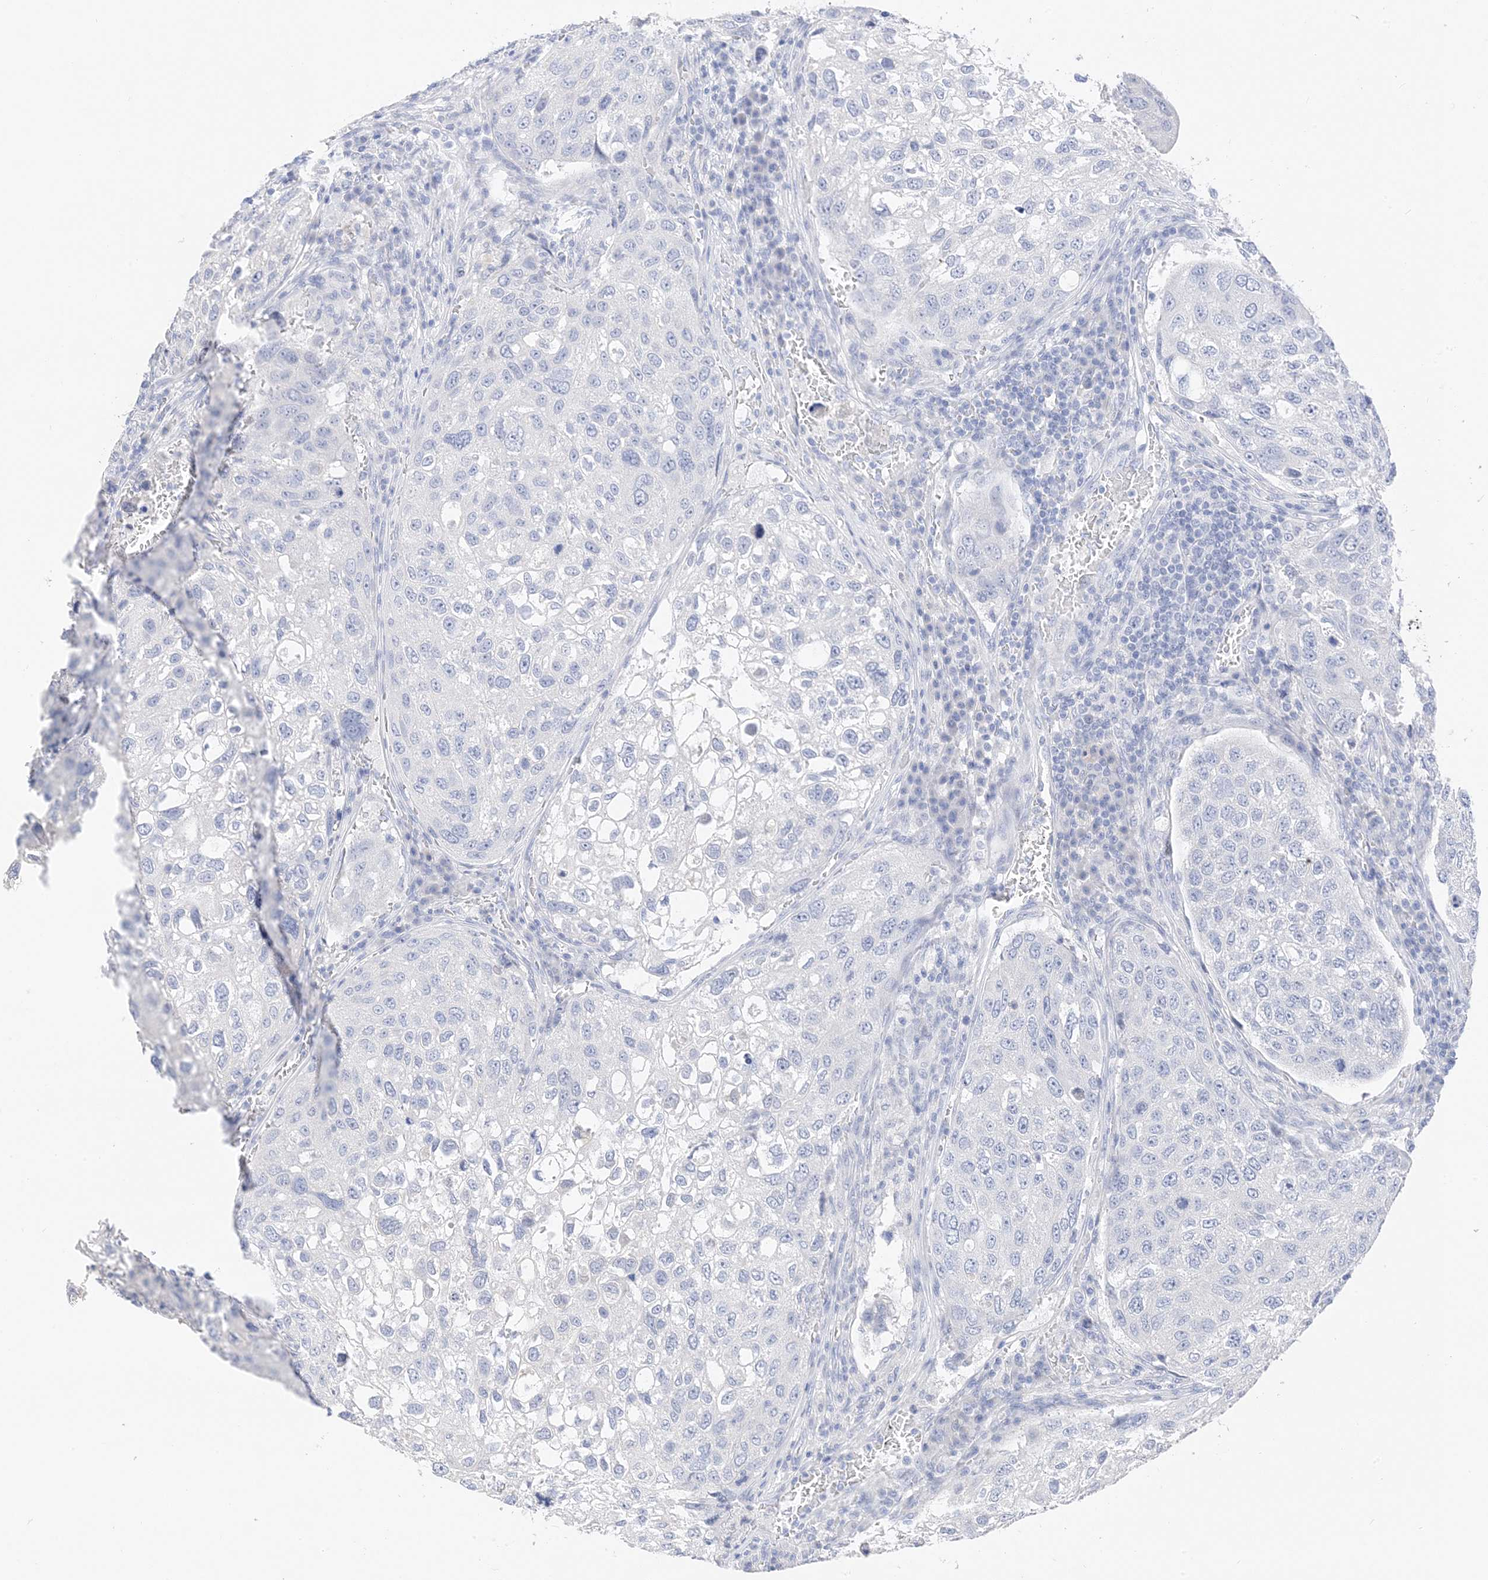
{"staining": {"intensity": "negative", "quantity": "none", "location": "none"}, "tissue": "urothelial cancer", "cell_type": "Tumor cells", "image_type": "cancer", "snomed": [{"axis": "morphology", "description": "Urothelial carcinoma, High grade"}, {"axis": "topography", "description": "Lymph node"}, {"axis": "topography", "description": "Urinary bladder"}], "caption": "An image of urothelial cancer stained for a protein shows no brown staining in tumor cells.", "gene": "MUC17", "patient": {"sex": "male", "age": 51}}